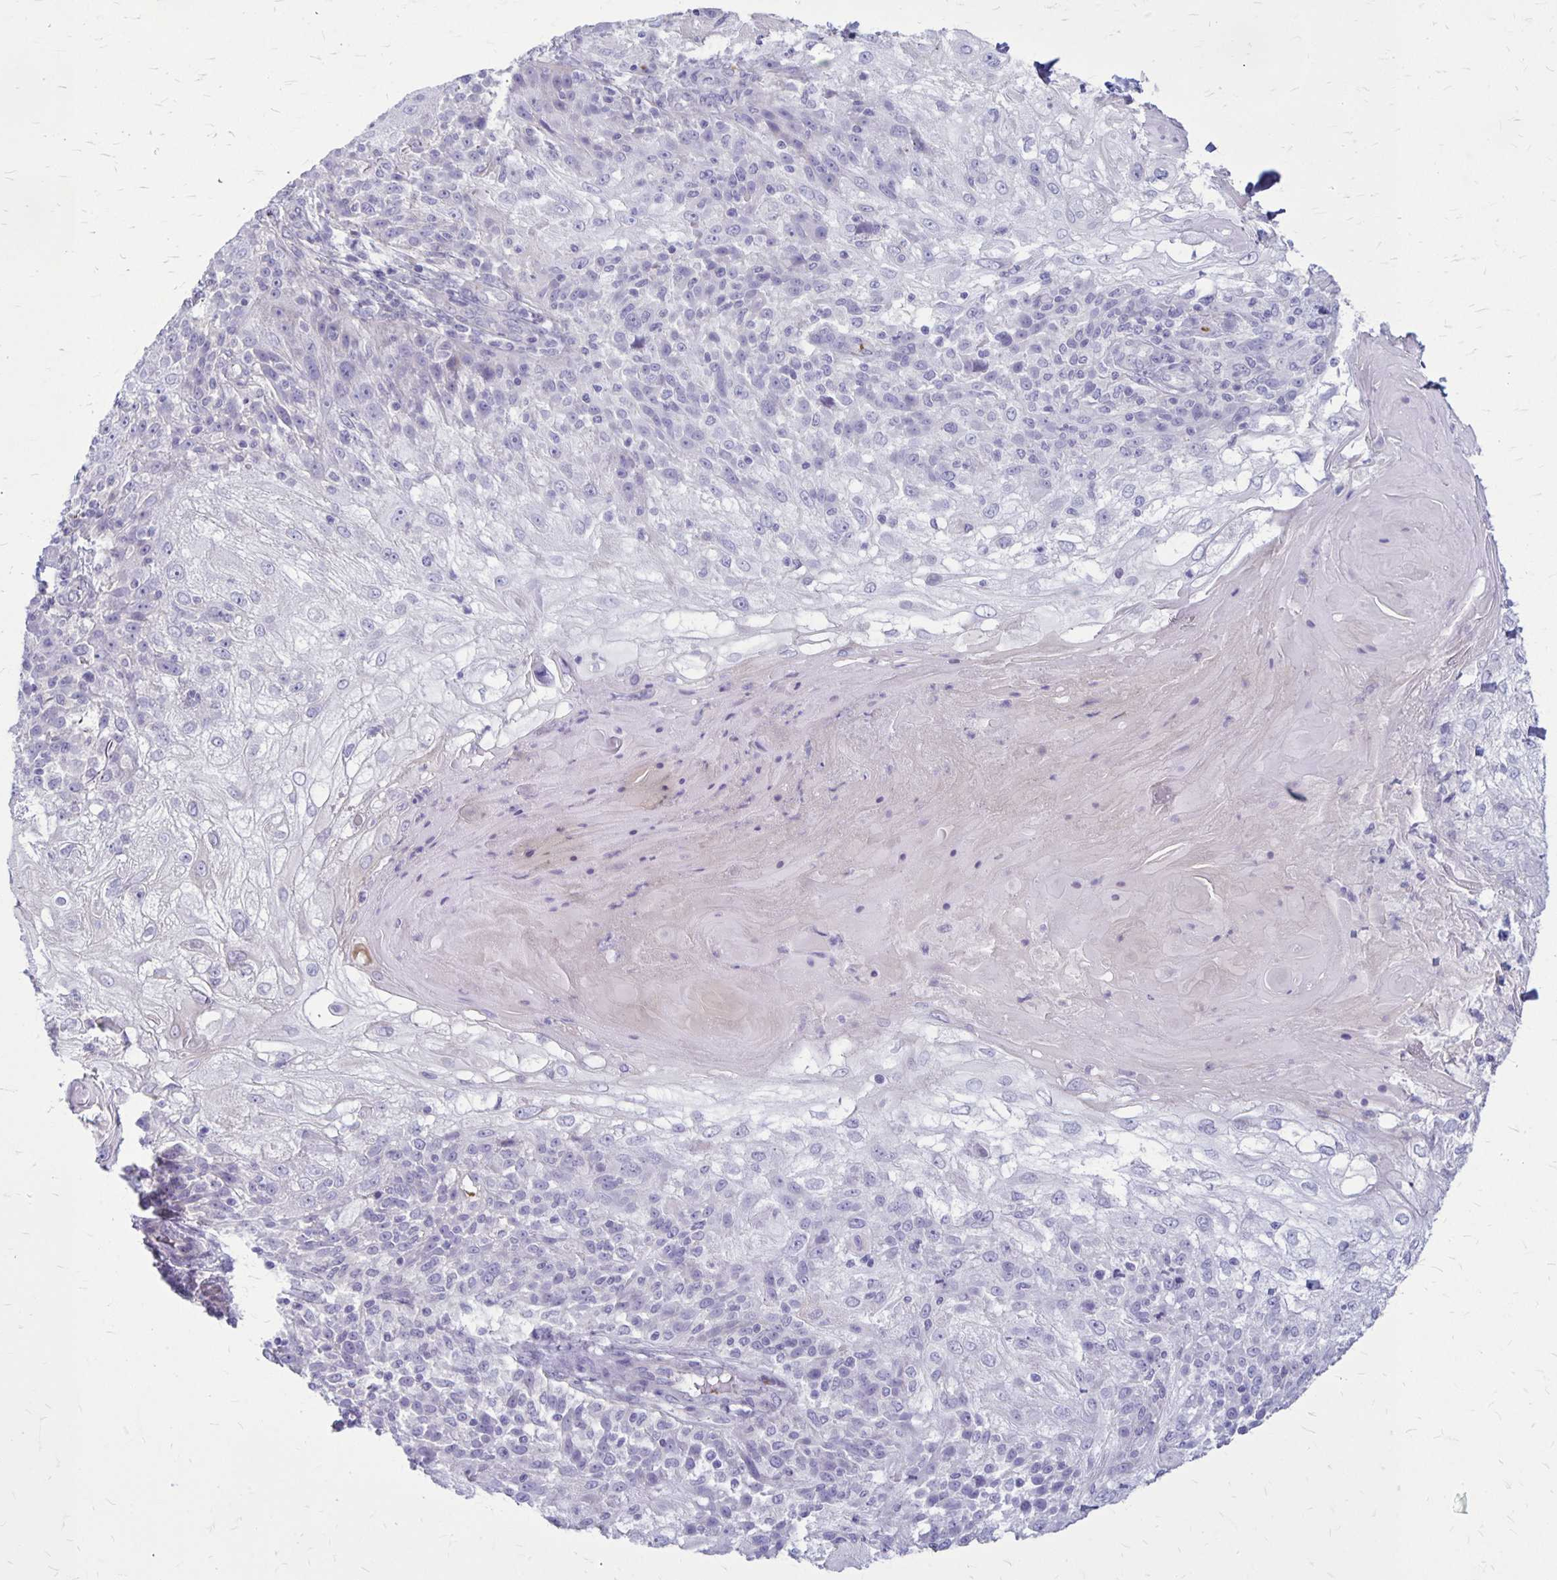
{"staining": {"intensity": "negative", "quantity": "none", "location": "none"}, "tissue": "skin cancer", "cell_type": "Tumor cells", "image_type": "cancer", "snomed": [{"axis": "morphology", "description": "Normal tissue, NOS"}, {"axis": "morphology", "description": "Squamous cell carcinoma, NOS"}, {"axis": "topography", "description": "Skin"}], "caption": "High power microscopy photomicrograph of an immunohistochemistry (IHC) image of skin cancer, revealing no significant expression in tumor cells. The staining is performed using DAB (3,3'-diaminobenzidine) brown chromogen with nuclei counter-stained in using hematoxylin.", "gene": "GP9", "patient": {"sex": "female", "age": 83}}